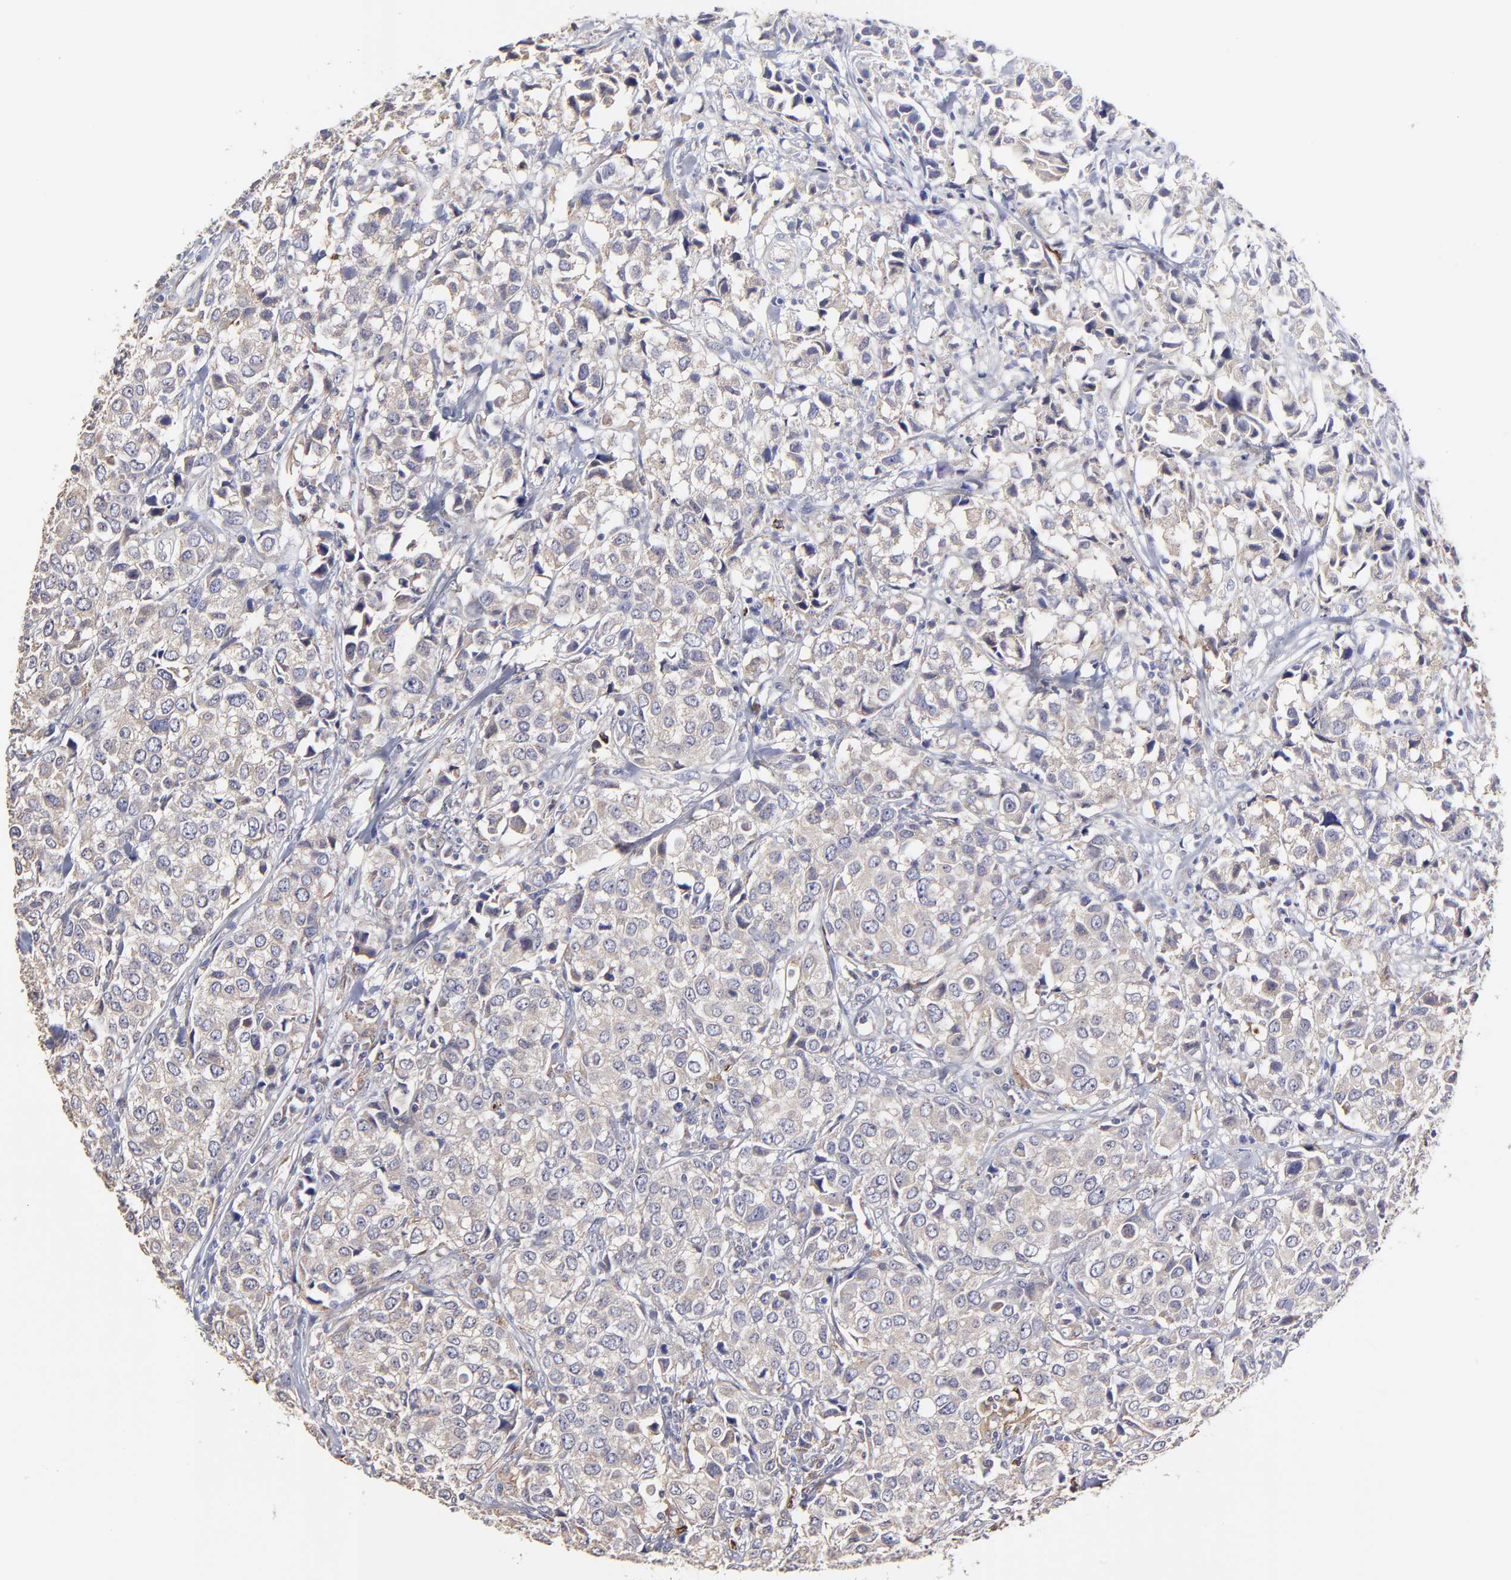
{"staining": {"intensity": "weak", "quantity": "25%-75%", "location": "cytoplasmic/membranous"}, "tissue": "urothelial cancer", "cell_type": "Tumor cells", "image_type": "cancer", "snomed": [{"axis": "morphology", "description": "Urothelial carcinoma, High grade"}, {"axis": "topography", "description": "Urinary bladder"}], "caption": "Human urothelial carcinoma (high-grade) stained for a protein (brown) shows weak cytoplasmic/membranous positive positivity in about 25%-75% of tumor cells.", "gene": "GCSAM", "patient": {"sex": "female", "age": 75}}